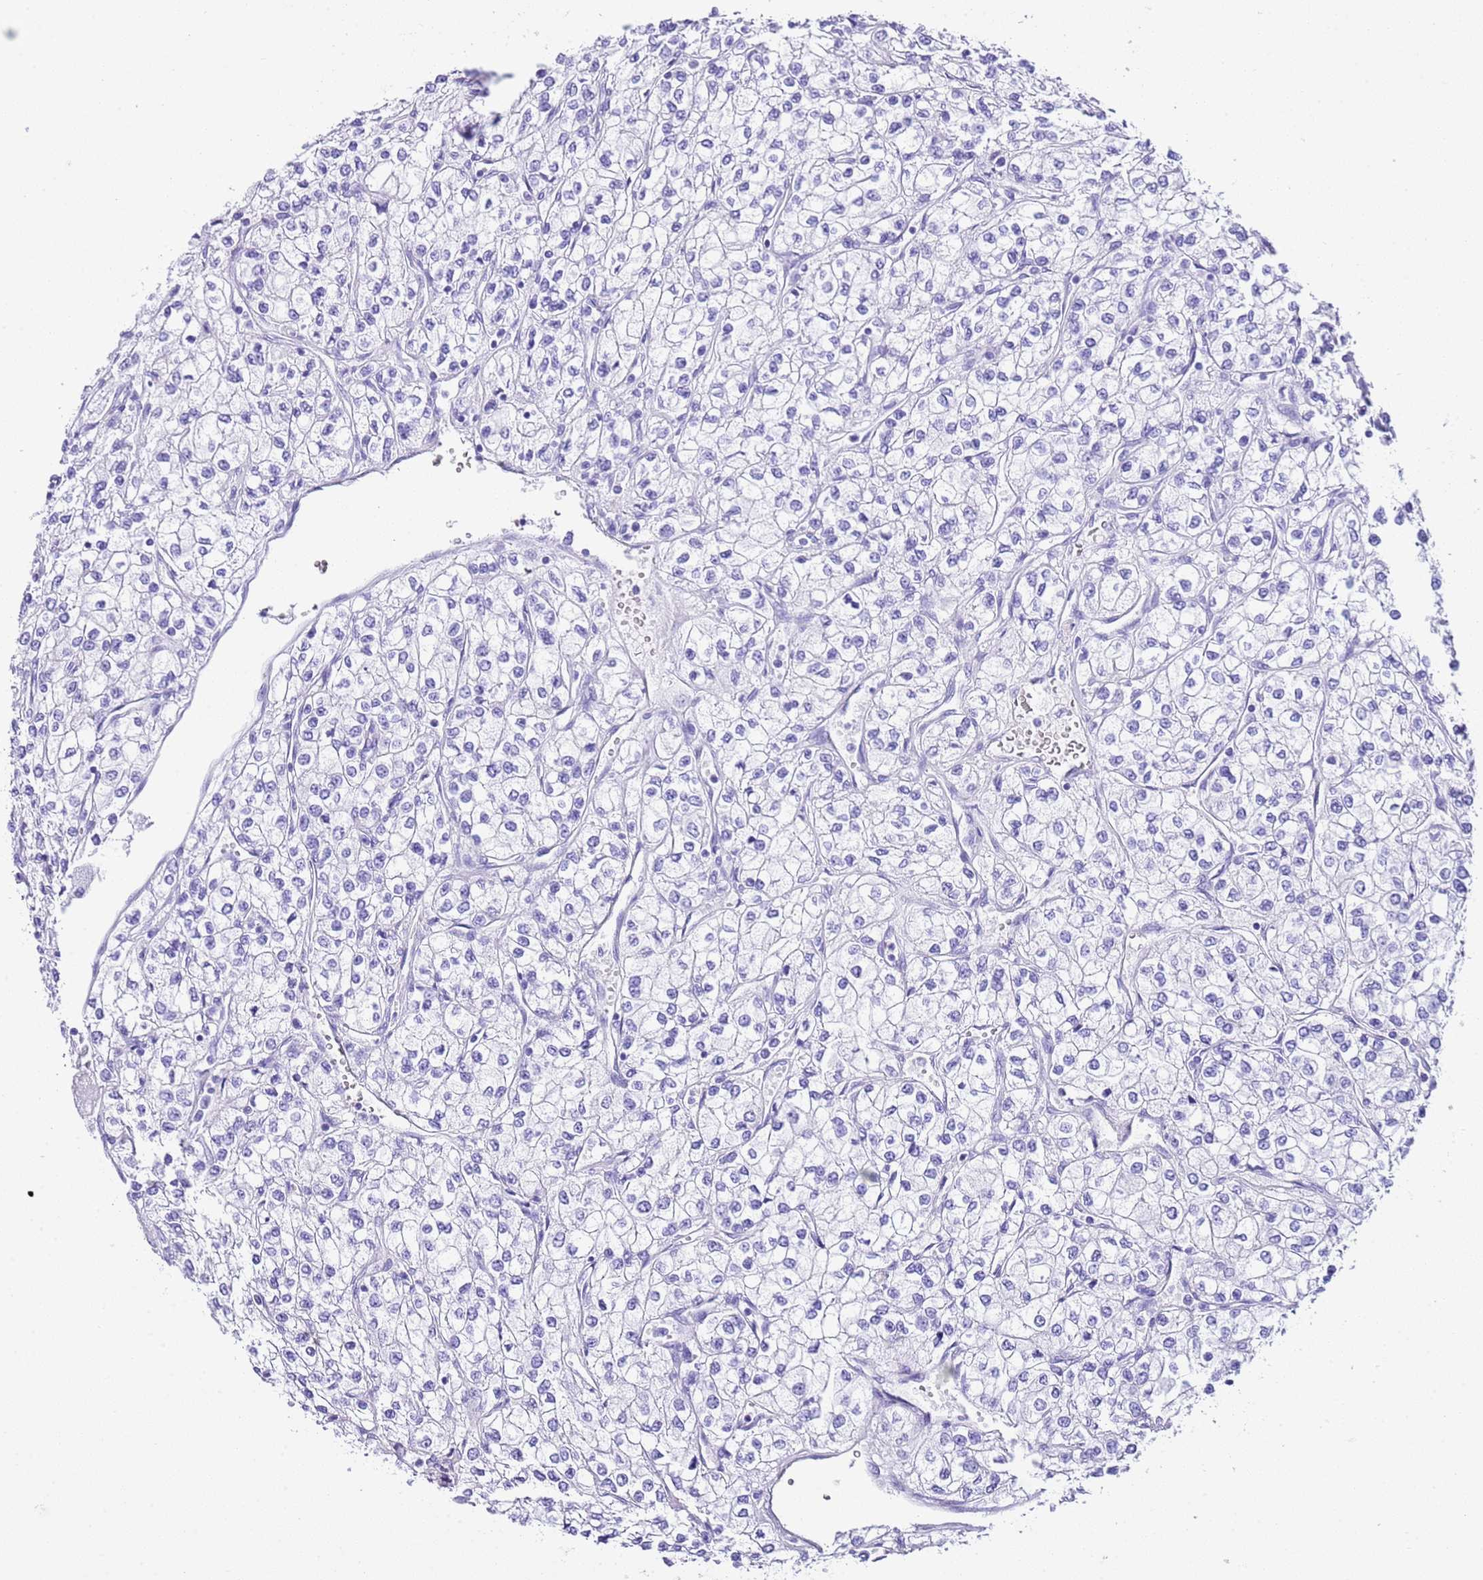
{"staining": {"intensity": "negative", "quantity": "none", "location": "none"}, "tissue": "renal cancer", "cell_type": "Tumor cells", "image_type": "cancer", "snomed": [{"axis": "morphology", "description": "Adenocarcinoma, NOS"}, {"axis": "topography", "description": "Kidney"}], "caption": "This image is of adenocarcinoma (renal) stained with immunohistochemistry to label a protein in brown with the nuclei are counter-stained blue. There is no expression in tumor cells.", "gene": "KCNC1", "patient": {"sex": "male", "age": 80}}